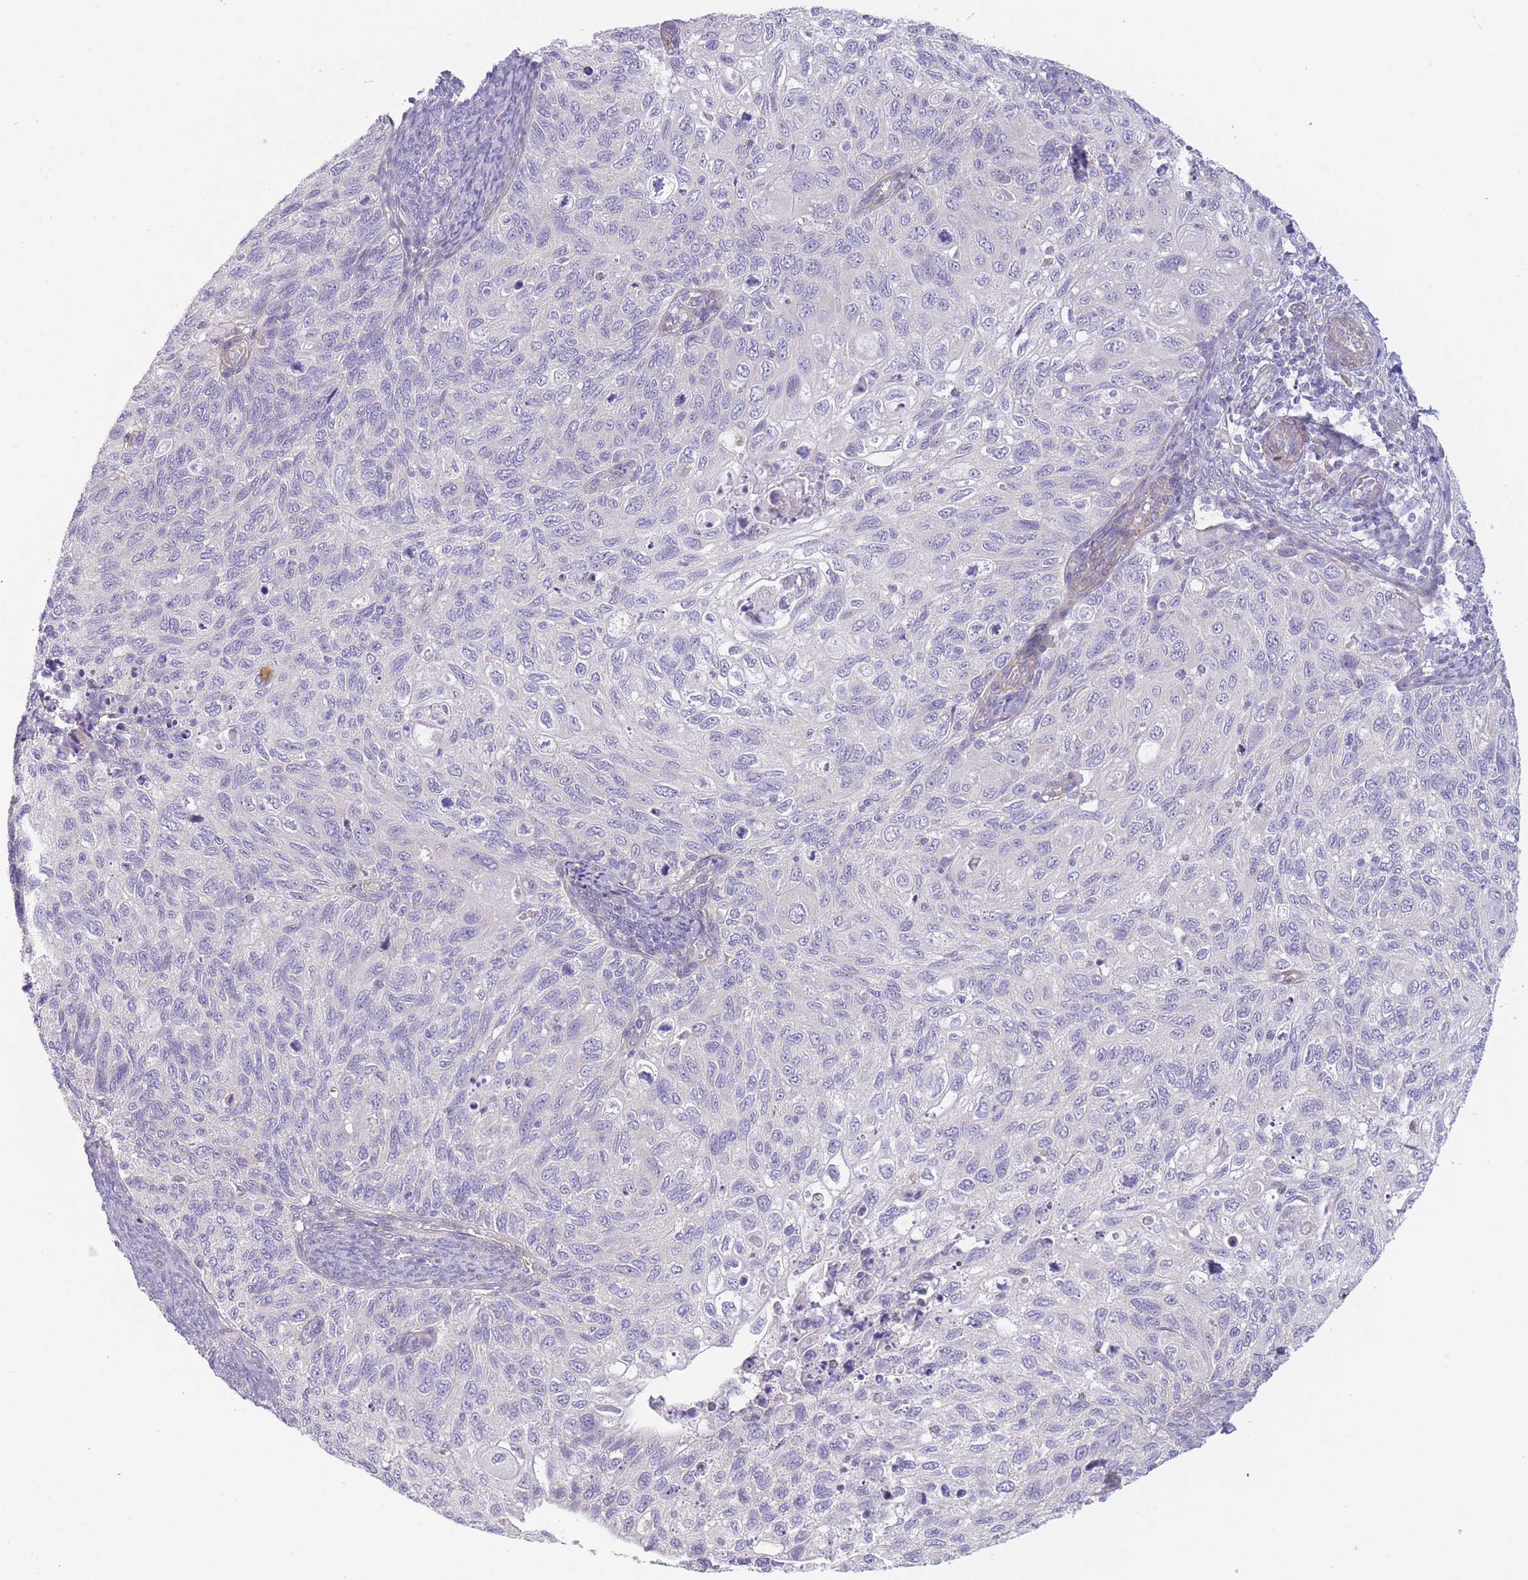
{"staining": {"intensity": "negative", "quantity": "none", "location": "none"}, "tissue": "cervical cancer", "cell_type": "Tumor cells", "image_type": "cancer", "snomed": [{"axis": "morphology", "description": "Squamous cell carcinoma, NOS"}, {"axis": "topography", "description": "Cervix"}], "caption": "Tumor cells are negative for brown protein staining in cervical cancer.", "gene": "PNPLA5", "patient": {"sex": "female", "age": 70}}